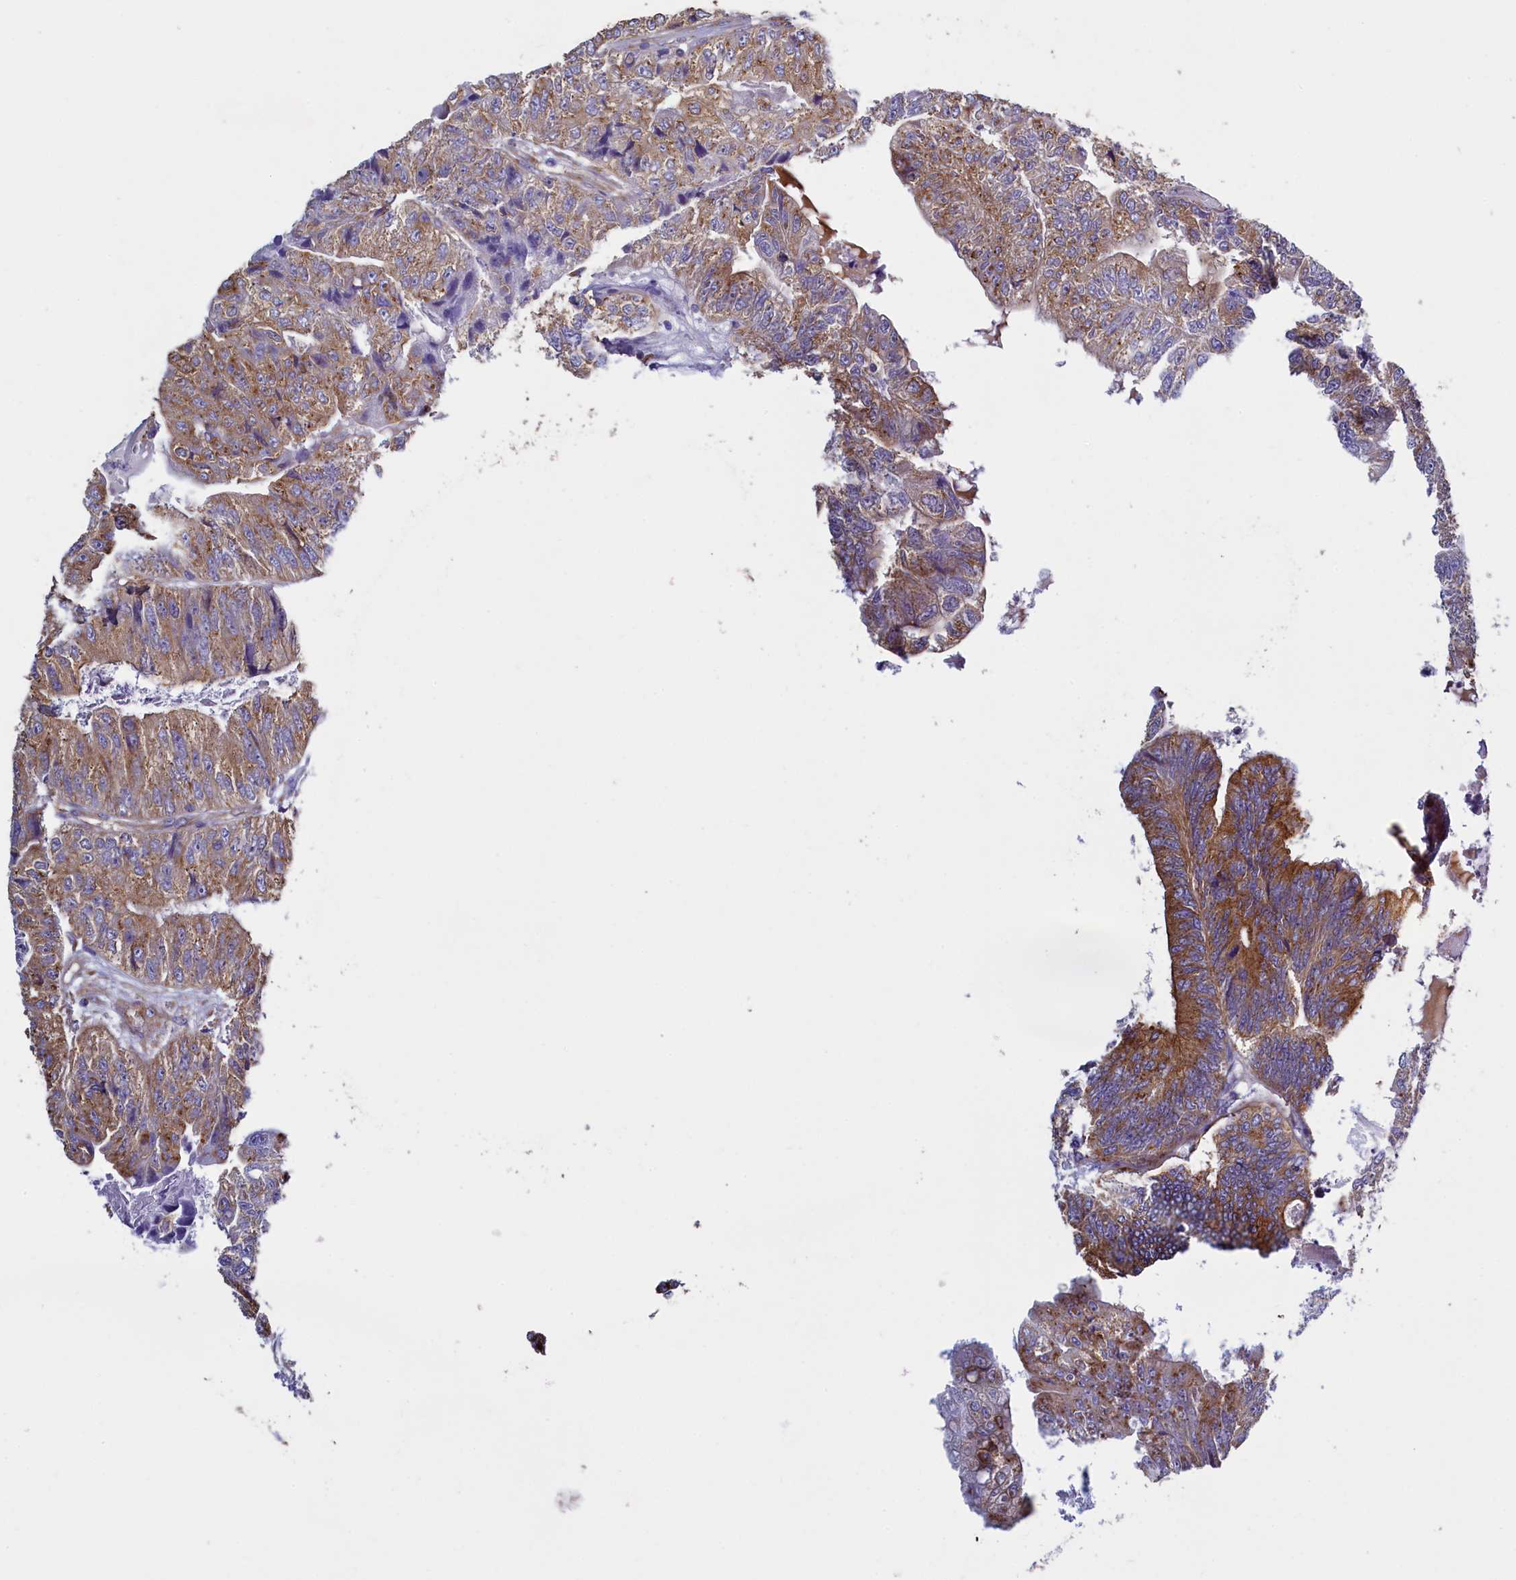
{"staining": {"intensity": "moderate", "quantity": ">75%", "location": "cytoplasmic/membranous"}, "tissue": "colorectal cancer", "cell_type": "Tumor cells", "image_type": "cancer", "snomed": [{"axis": "morphology", "description": "Adenocarcinoma, NOS"}, {"axis": "topography", "description": "Colon"}], "caption": "This is an image of immunohistochemistry staining of adenocarcinoma (colorectal), which shows moderate positivity in the cytoplasmic/membranous of tumor cells.", "gene": "GPR21", "patient": {"sex": "female", "age": 67}}